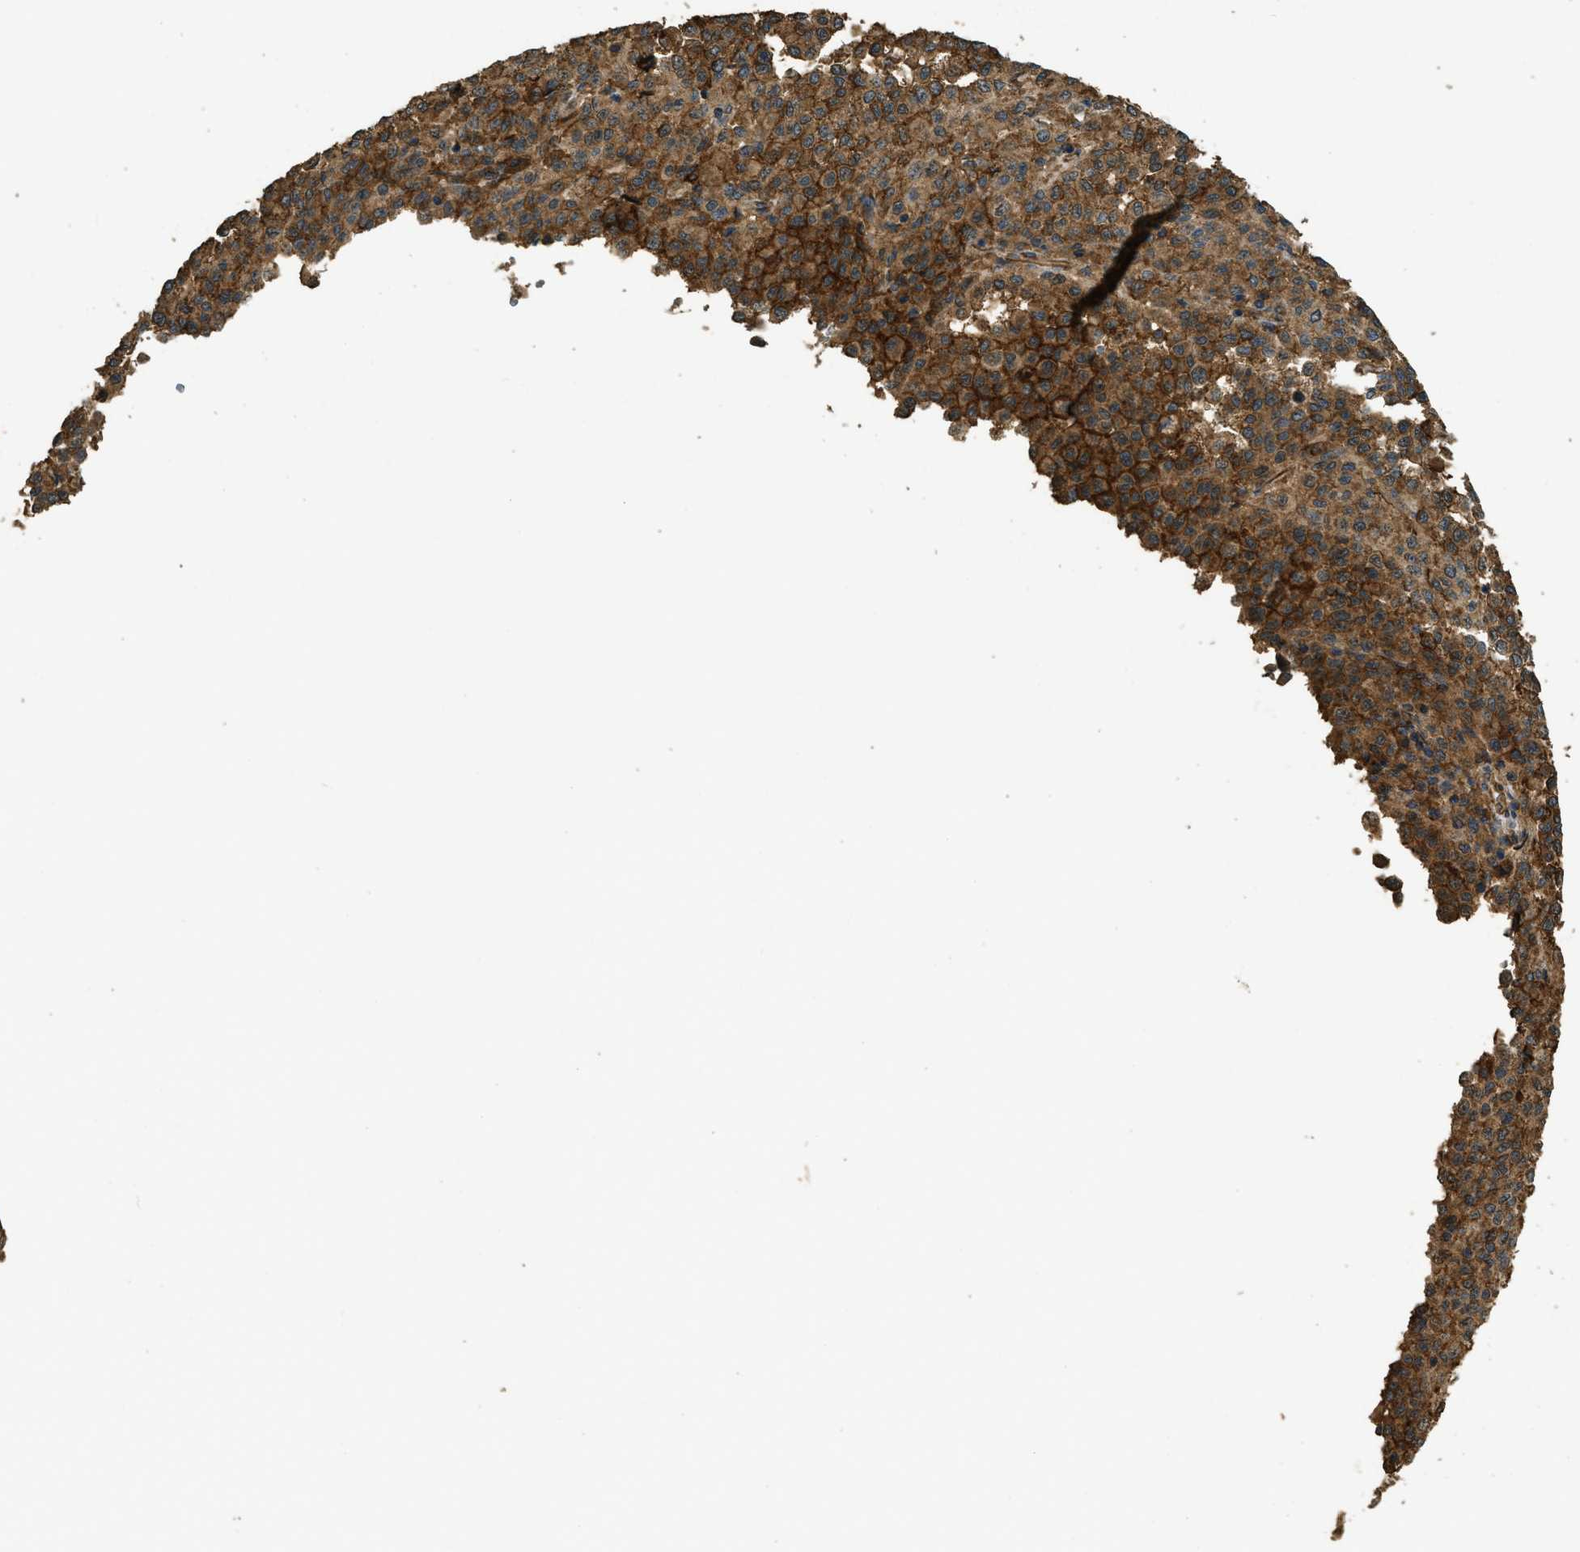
{"staining": {"intensity": "strong", "quantity": ">75%", "location": "cytoplasmic/membranous"}, "tissue": "melanoma", "cell_type": "Tumor cells", "image_type": "cancer", "snomed": [{"axis": "morphology", "description": "Malignant melanoma, Metastatic site"}, {"axis": "topography", "description": "Pancreas"}], "caption": "Immunohistochemical staining of melanoma displays high levels of strong cytoplasmic/membranous positivity in about >75% of tumor cells.", "gene": "CD276", "patient": {"sex": "female", "age": 30}}